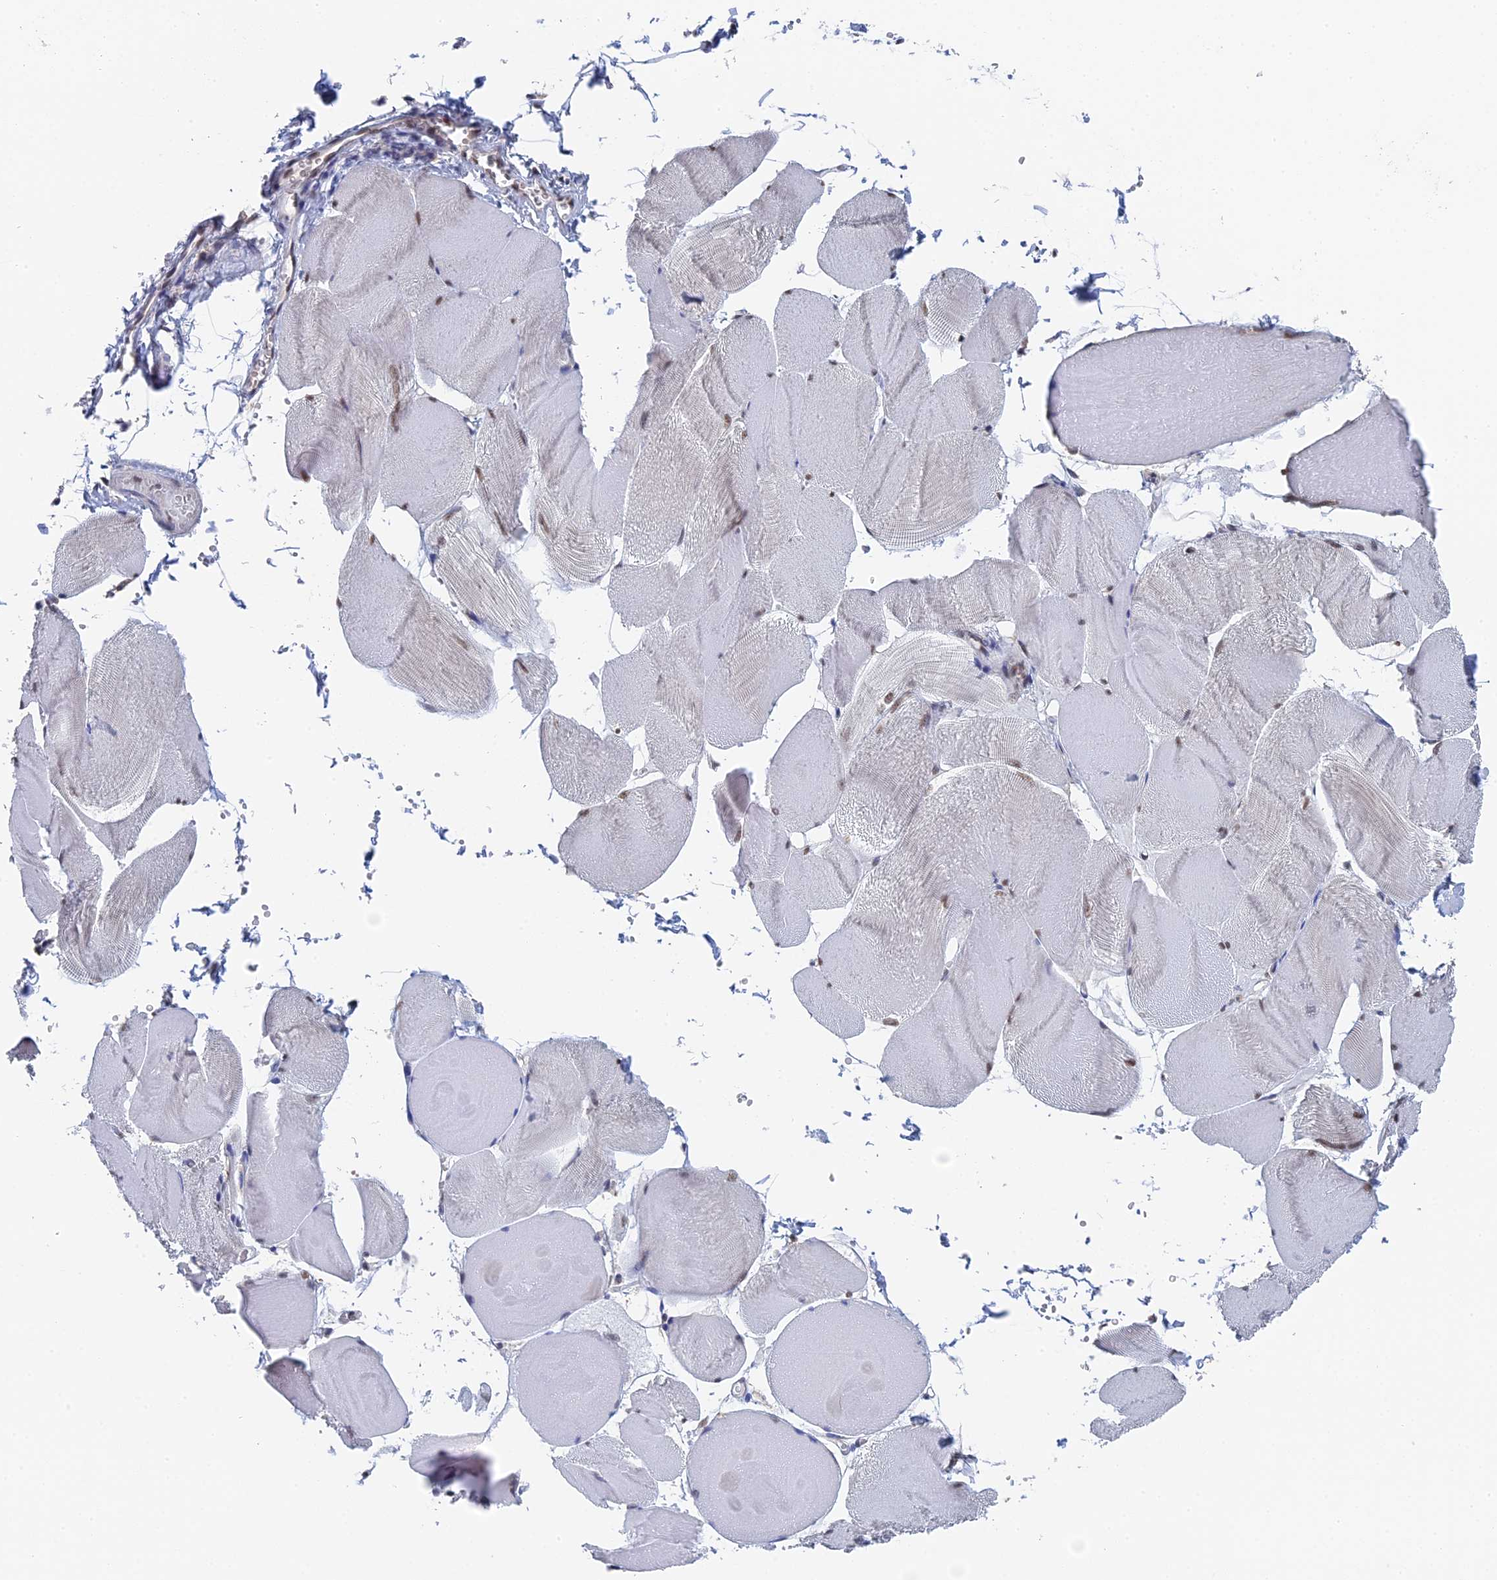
{"staining": {"intensity": "moderate", "quantity": "<25%", "location": "nuclear"}, "tissue": "skeletal muscle", "cell_type": "Myocytes", "image_type": "normal", "snomed": [{"axis": "morphology", "description": "Normal tissue, NOS"}, {"axis": "morphology", "description": "Basal cell carcinoma"}, {"axis": "topography", "description": "Skeletal muscle"}], "caption": "DAB immunohistochemical staining of normal skeletal muscle exhibits moderate nuclear protein expression in approximately <25% of myocytes. The staining is performed using DAB brown chromogen to label protein expression. The nuclei are counter-stained blue using hematoxylin.", "gene": "TSSC4", "patient": {"sex": "female", "age": 64}}